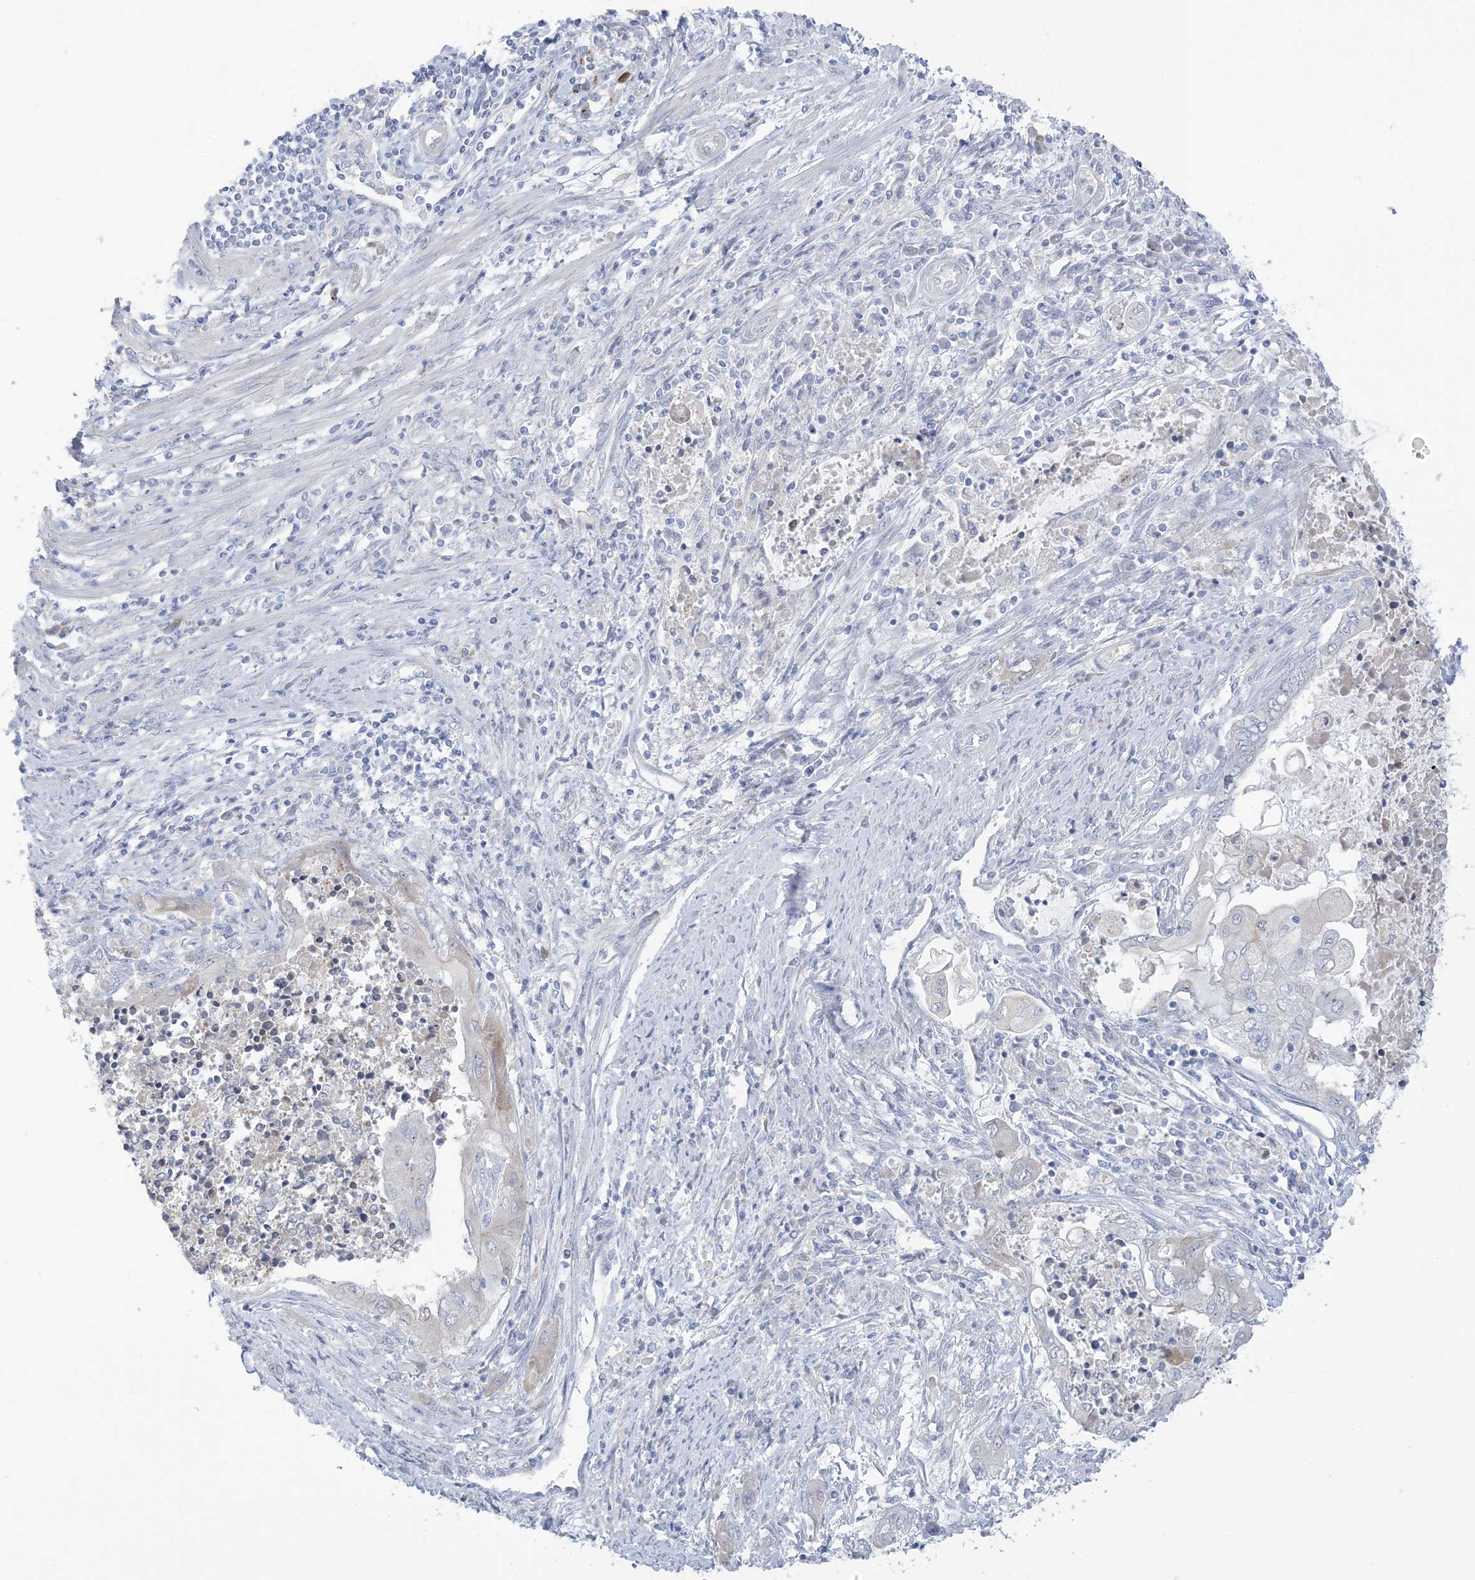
{"staining": {"intensity": "negative", "quantity": "none", "location": "none"}, "tissue": "endometrial cancer", "cell_type": "Tumor cells", "image_type": "cancer", "snomed": [{"axis": "morphology", "description": "Adenocarcinoma, NOS"}, {"axis": "topography", "description": "Uterus"}, {"axis": "topography", "description": "Endometrium"}], "caption": "Human adenocarcinoma (endometrial) stained for a protein using immunohistochemistry displays no positivity in tumor cells.", "gene": "XIRP2", "patient": {"sex": "female", "age": 70}}